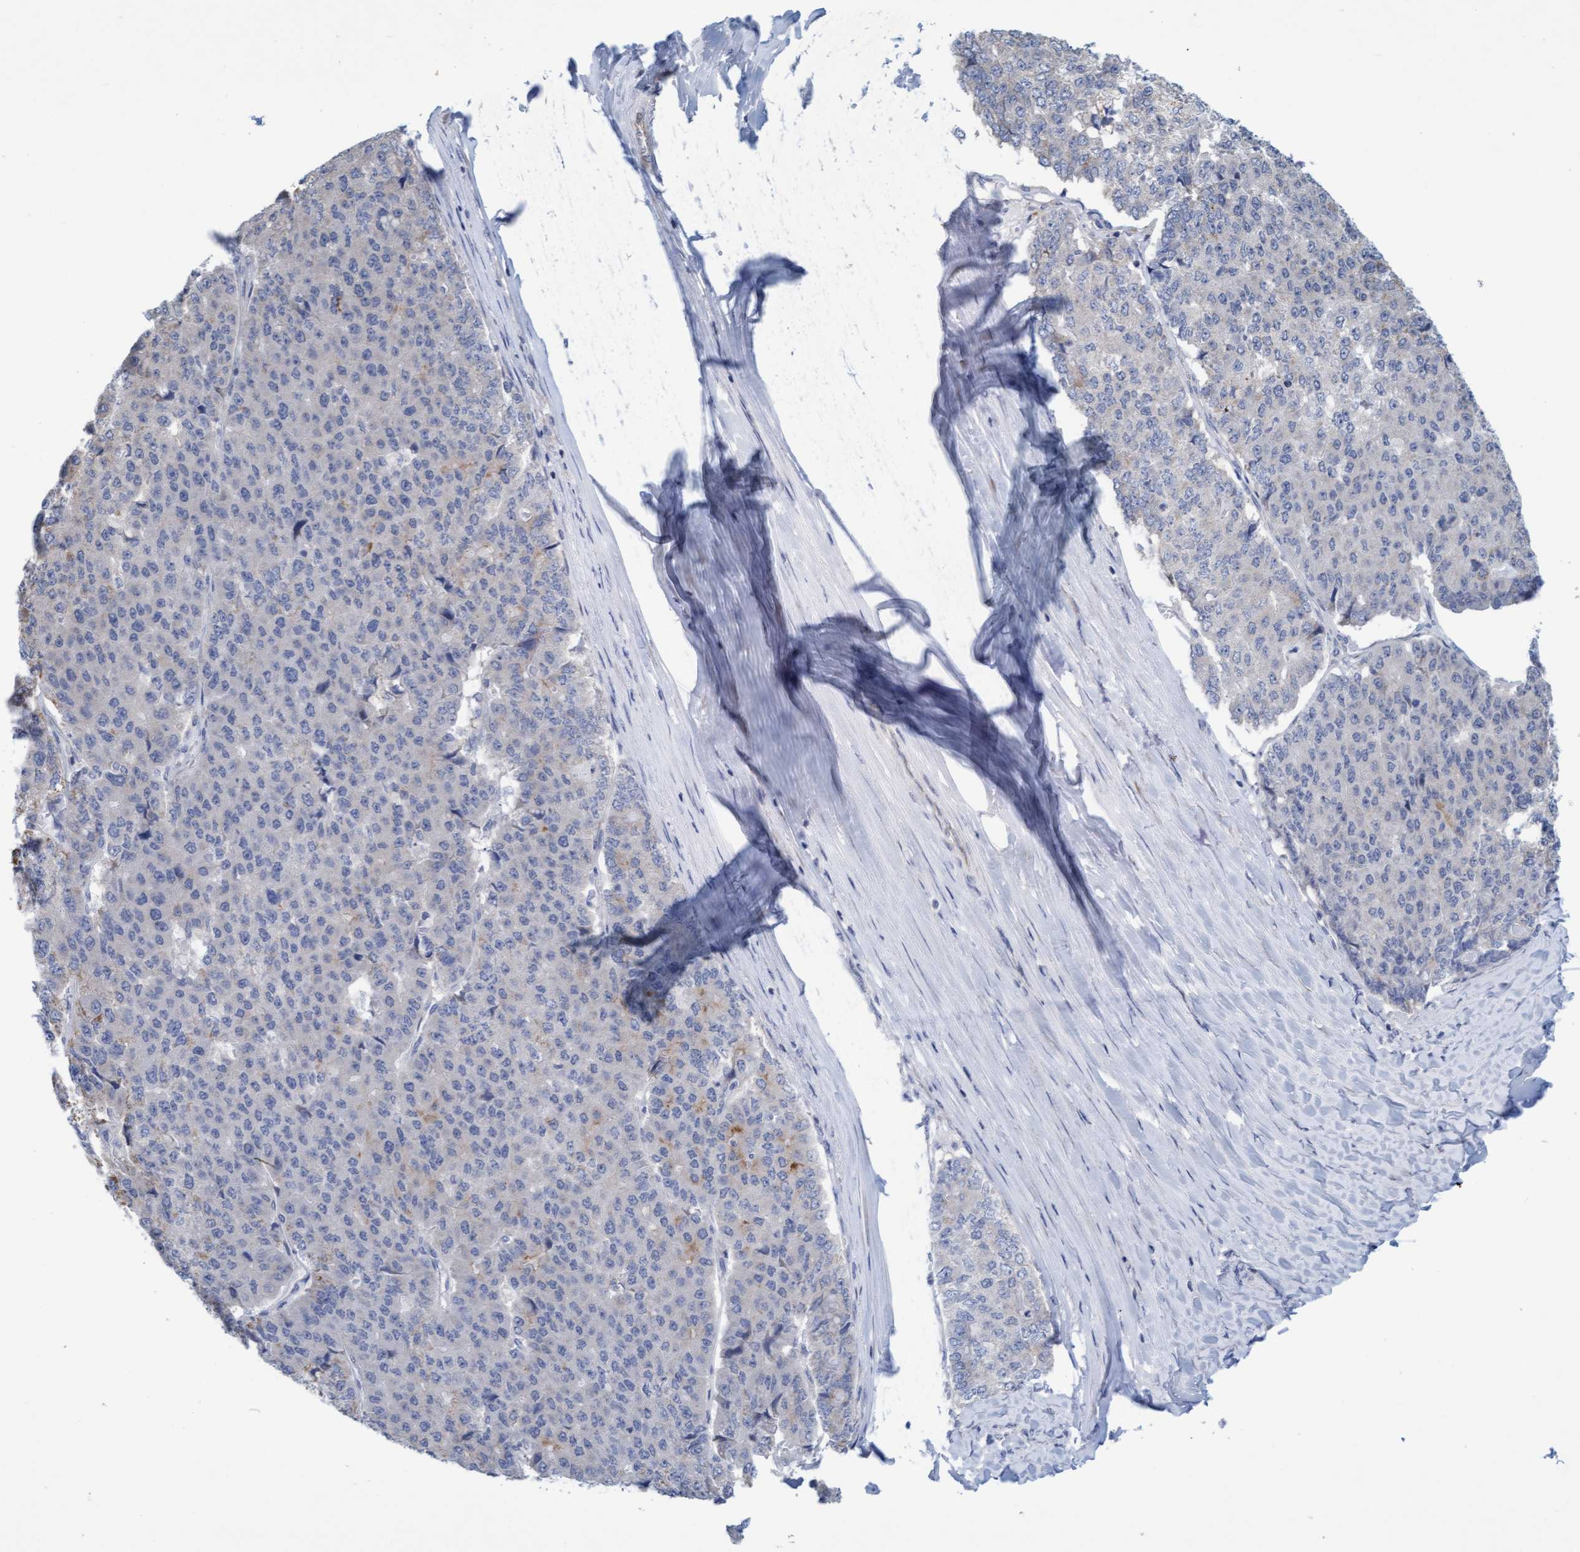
{"staining": {"intensity": "negative", "quantity": "none", "location": "none"}, "tissue": "pancreatic cancer", "cell_type": "Tumor cells", "image_type": "cancer", "snomed": [{"axis": "morphology", "description": "Adenocarcinoma, NOS"}, {"axis": "topography", "description": "Pancreas"}], "caption": "Image shows no protein staining in tumor cells of pancreatic cancer (adenocarcinoma) tissue.", "gene": "SLC28A3", "patient": {"sex": "male", "age": 50}}